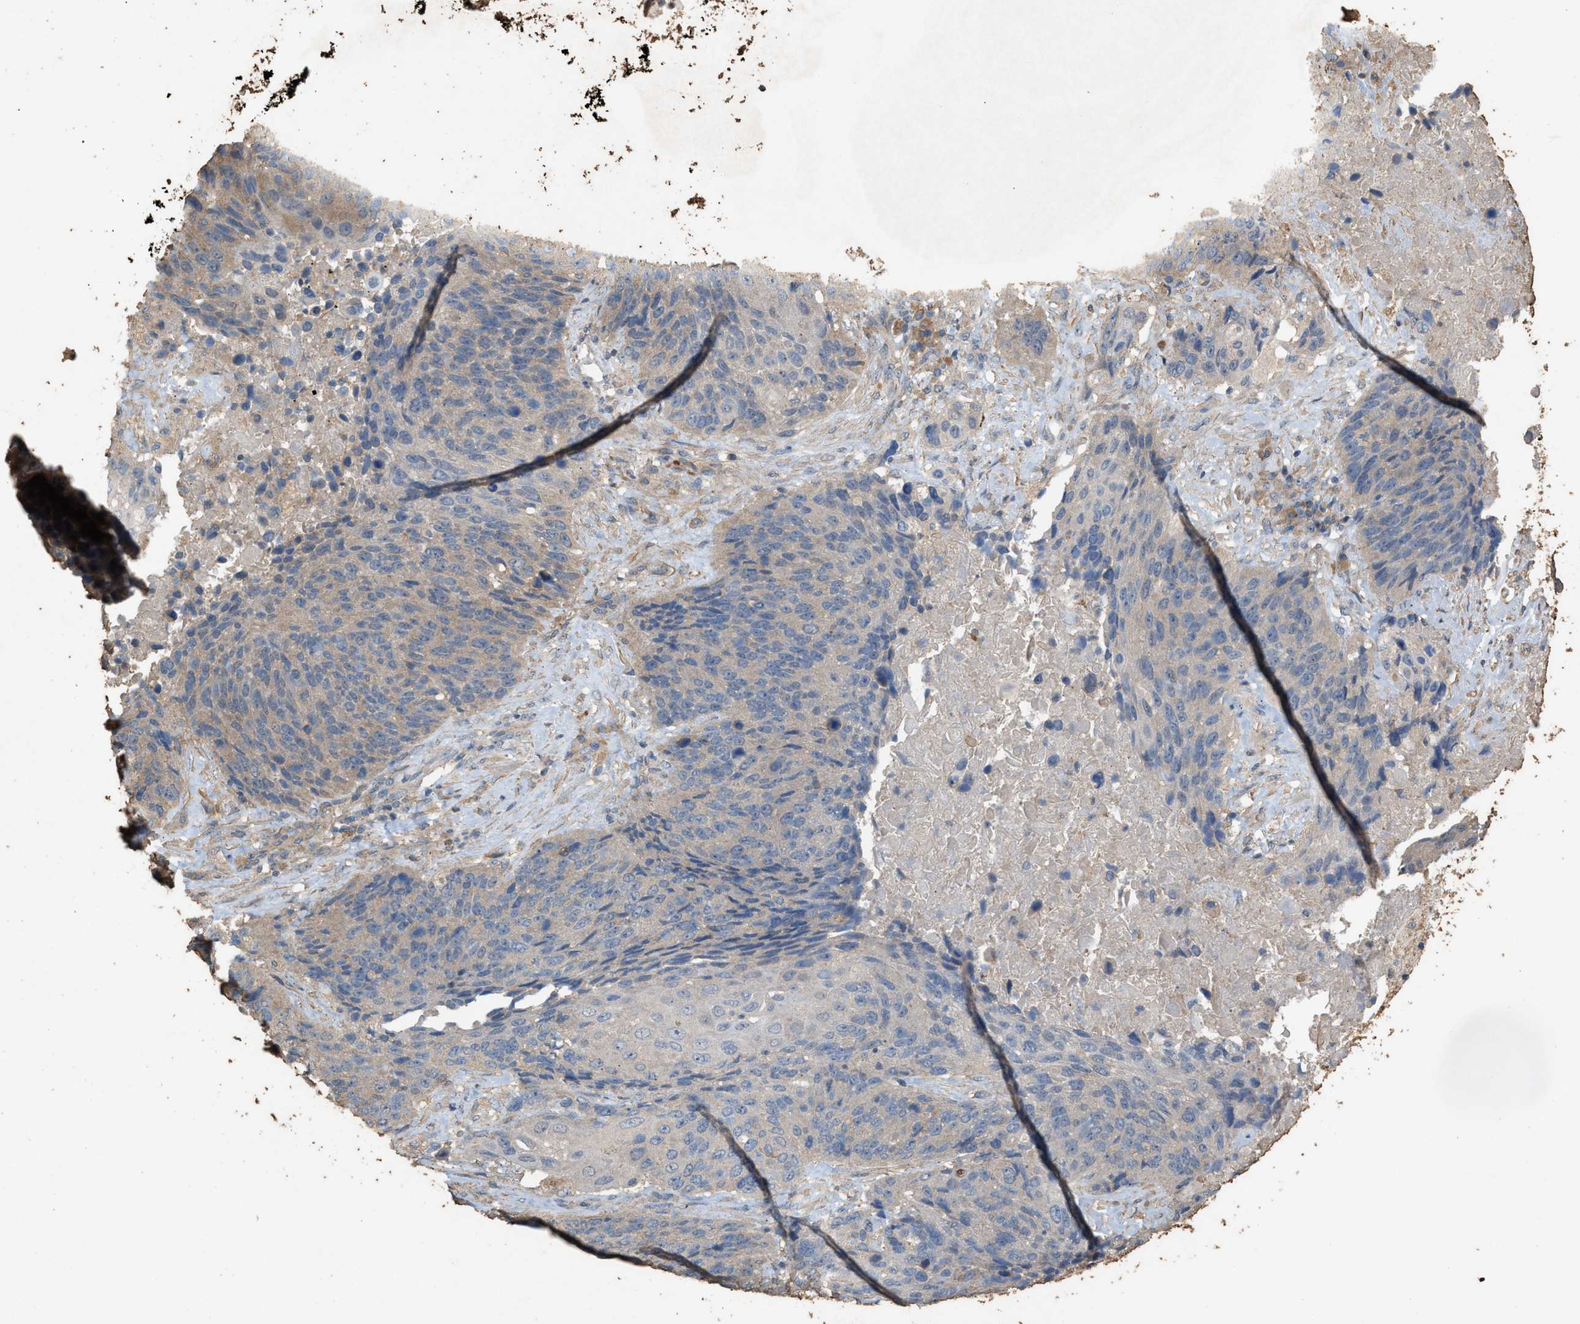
{"staining": {"intensity": "negative", "quantity": "none", "location": "none"}, "tissue": "lung cancer", "cell_type": "Tumor cells", "image_type": "cancer", "snomed": [{"axis": "morphology", "description": "Squamous cell carcinoma, NOS"}, {"axis": "topography", "description": "Lung"}], "caption": "Immunohistochemistry histopathology image of lung cancer (squamous cell carcinoma) stained for a protein (brown), which reveals no expression in tumor cells.", "gene": "DCAF7", "patient": {"sex": "male", "age": 66}}